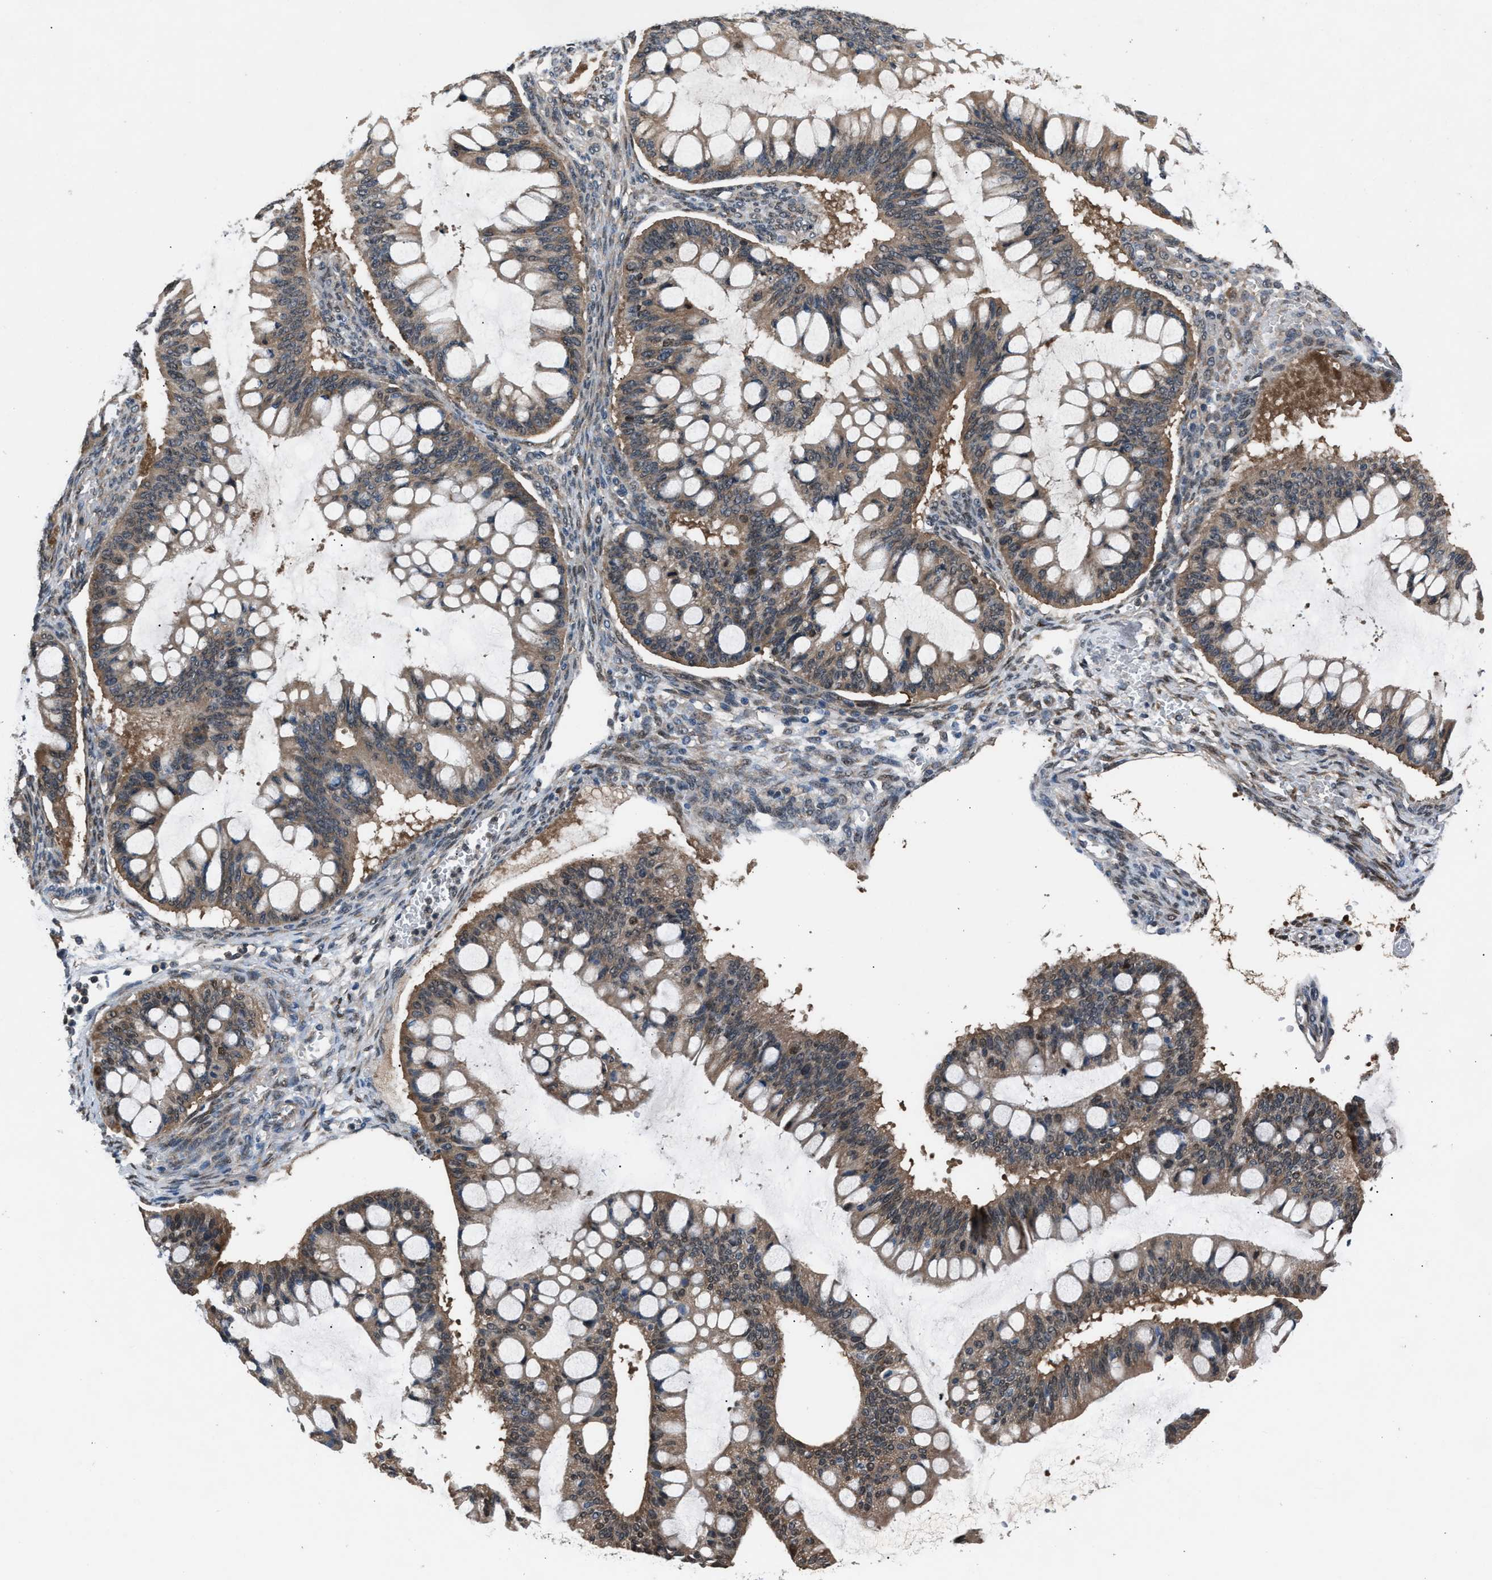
{"staining": {"intensity": "weak", "quantity": ">75%", "location": "cytoplasmic/membranous"}, "tissue": "ovarian cancer", "cell_type": "Tumor cells", "image_type": "cancer", "snomed": [{"axis": "morphology", "description": "Cystadenocarcinoma, mucinous, NOS"}, {"axis": "topography", "description": "Ovary"}], "caption": "Immunohistochemical staining of ovarian cancer (mucinous cystadenocarcinoma) exhibits weak cytoplasmic/membranous protein staining in about >75% of tumor cells. The staining was performed using DAB to visualize the protein expression in brown, while the nuclei were stained in blue with hematoxylin (Magnification: 20x).", "gene": "TP53I3", "patient": {"sex": "female", "age": 73}}